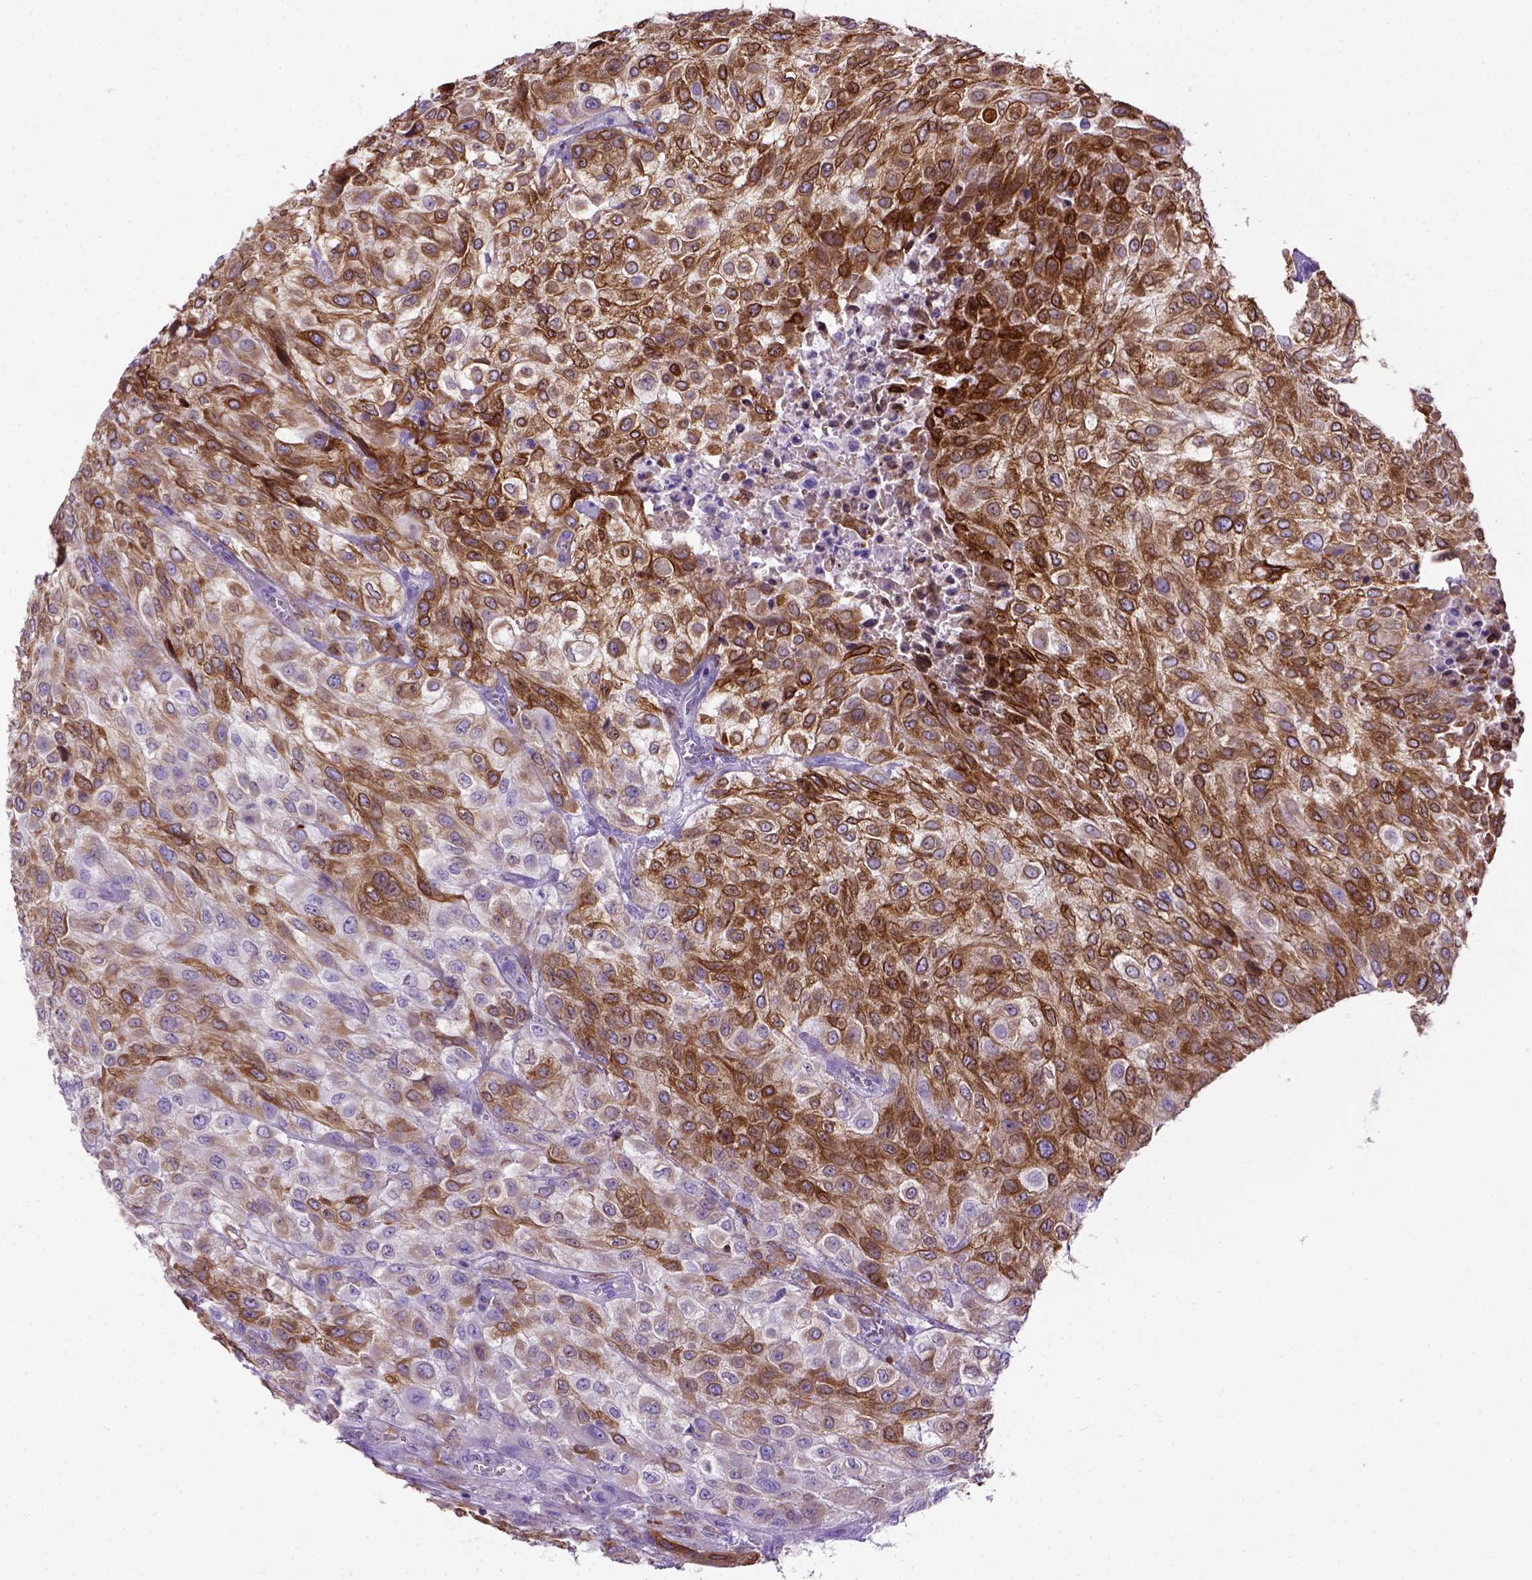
{"staining": {"intensity": "moderate", "quantity": ">75%", "location": "cytoplasmic/membranous"}, "tissue": "urothelial cancer", "cell_type": "Tumor cells", "image_type": "cancer", "snomed": [{"axis": "morphology", "description": "Urothelial carcinoma, High grade"}, {"axis": "topography", "description": "Urinary bladder"}], "caption": "About >75% of tumor cells in urothelial carcinoma (high-grade) demonstrate moderate cytoplasmic/membranous protein staining as visualized by brown immunohistochemical staining.", "gene": "PTGES", "patient": {"sex": "male", "age": 57}}